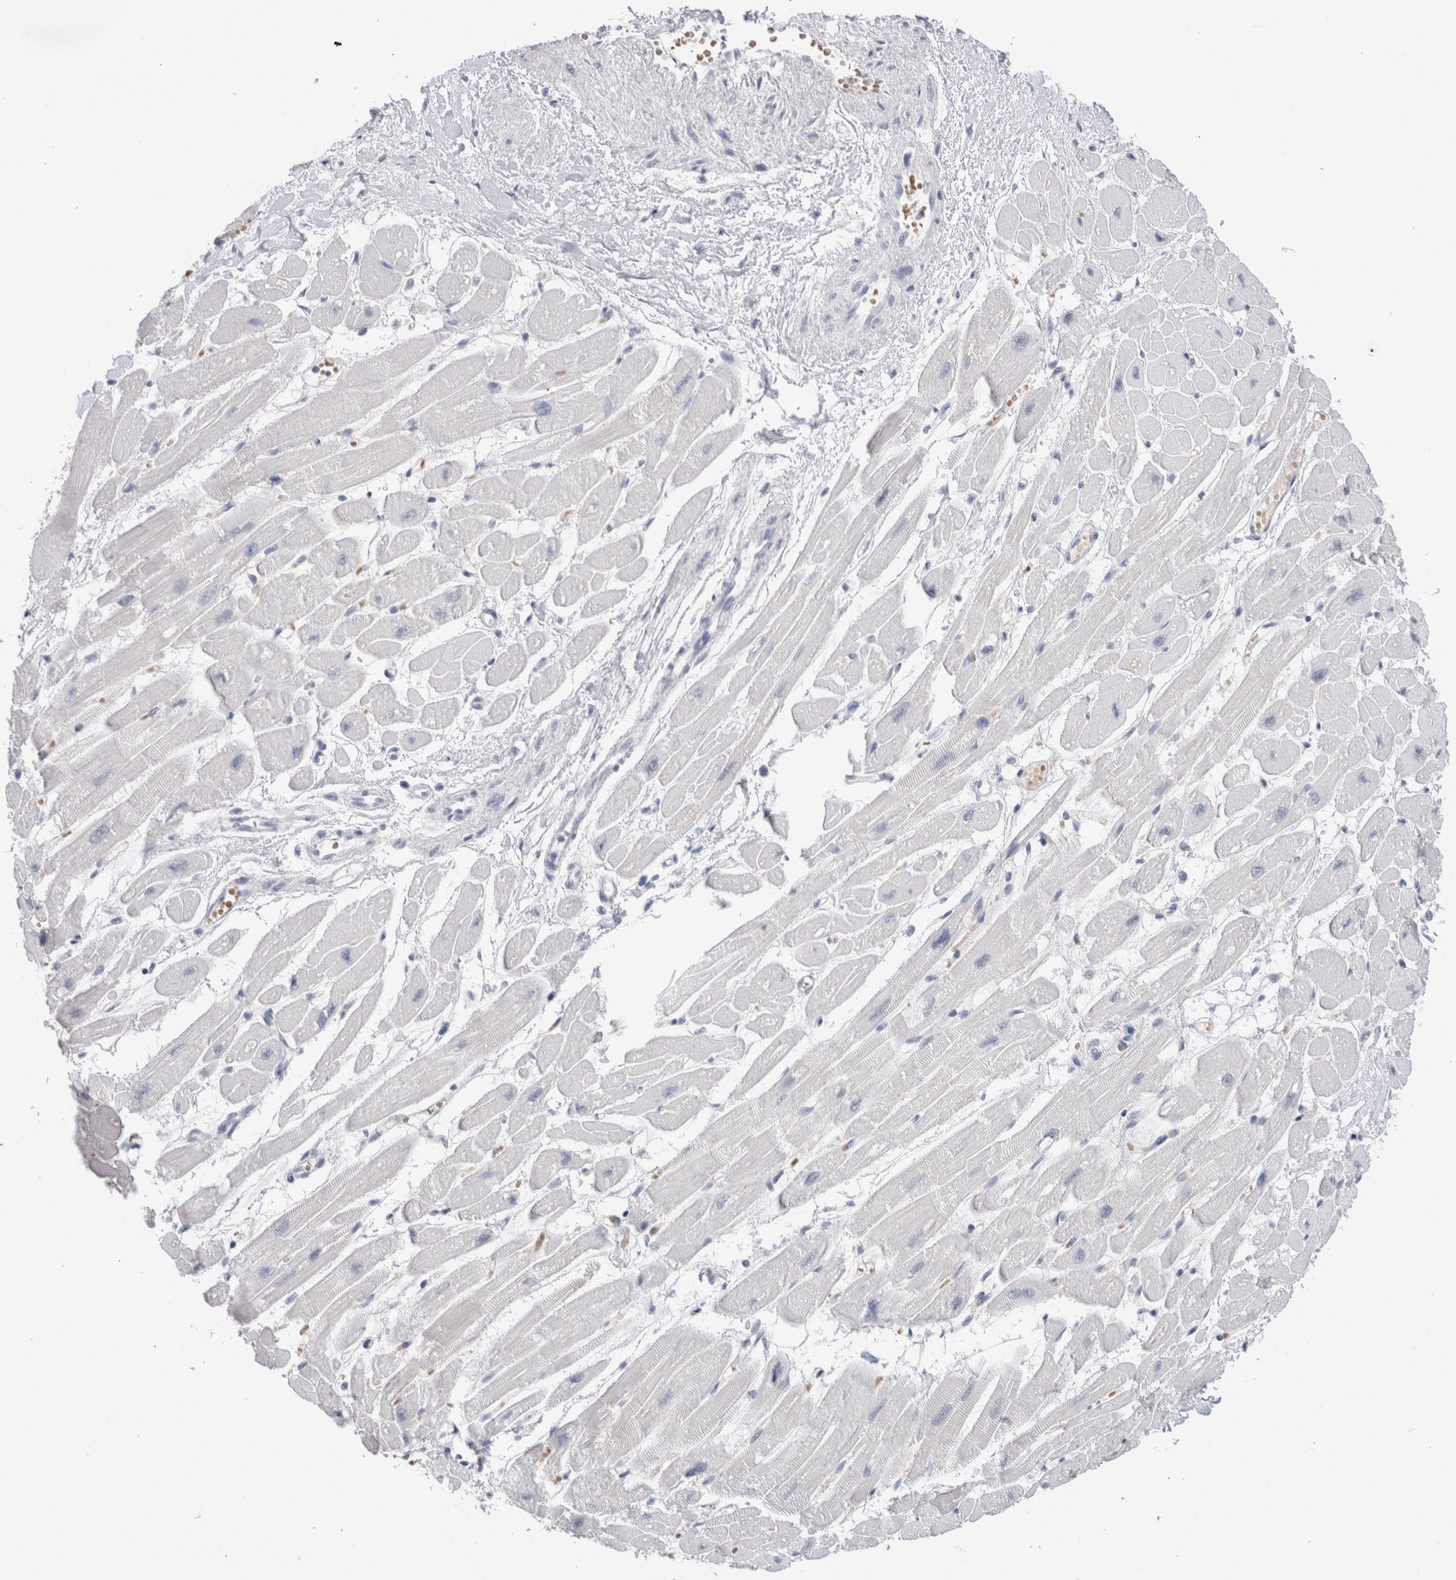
{"staining": {"intensity": "negative", "quantity": "none", "location": "none"}, "tissue": "heart muscle", "cell_type": "Cardiomyocytes", "image_type": "normal", "snomed": [{"axis": "morphology", "description": "Normal tissue, NOS"}, {"axis": "topography", "description": "Heart"}], "caption": "An IHC histopathology image of benign heart muscle is shown. There is no staining in cardiomyocytes of heart muscle.", "gene": "CD38", "patient": {"sex": "female", "age": 54}}